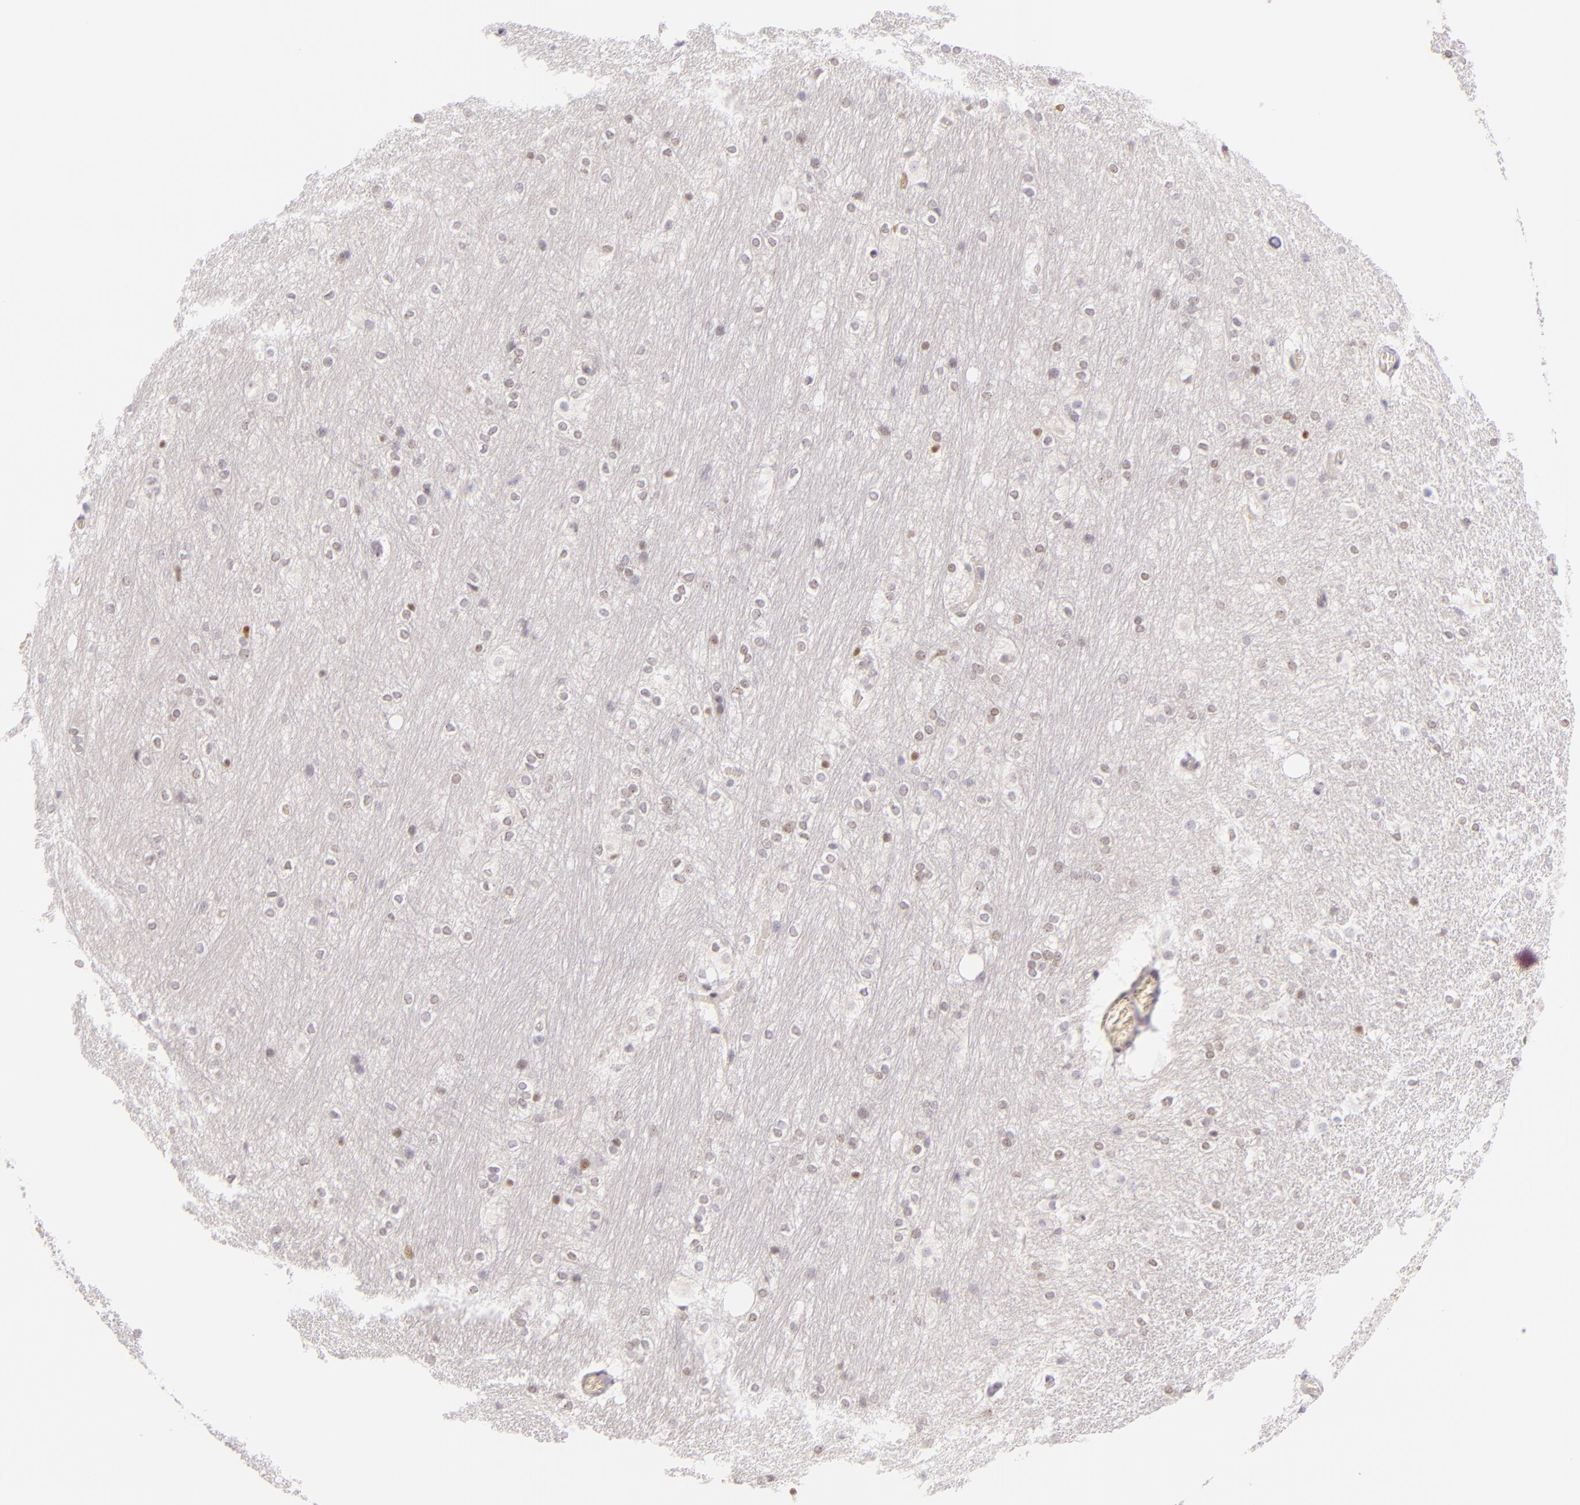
{"staining": {"intensity": "negative", "quantity": "none", "location": "none"}, "tissue": "hippocampus", "cell_type": "Glial cells", "image_type": "normal", "snomed": [{"axis": "morphology", "description": "Normal tissue, NOS"}, {"axis": "topography", "description": "Hippocampus"}], "caption": "Normal hippocampus was stained to show a protein in brown. There is no significant staining in glial cells. (DAB immunohistochemistry (IHC) visualized using brightfield microscopy, high magnification).", "gene": "BCL3", "patient": {"sex": "female", "age": 19}}